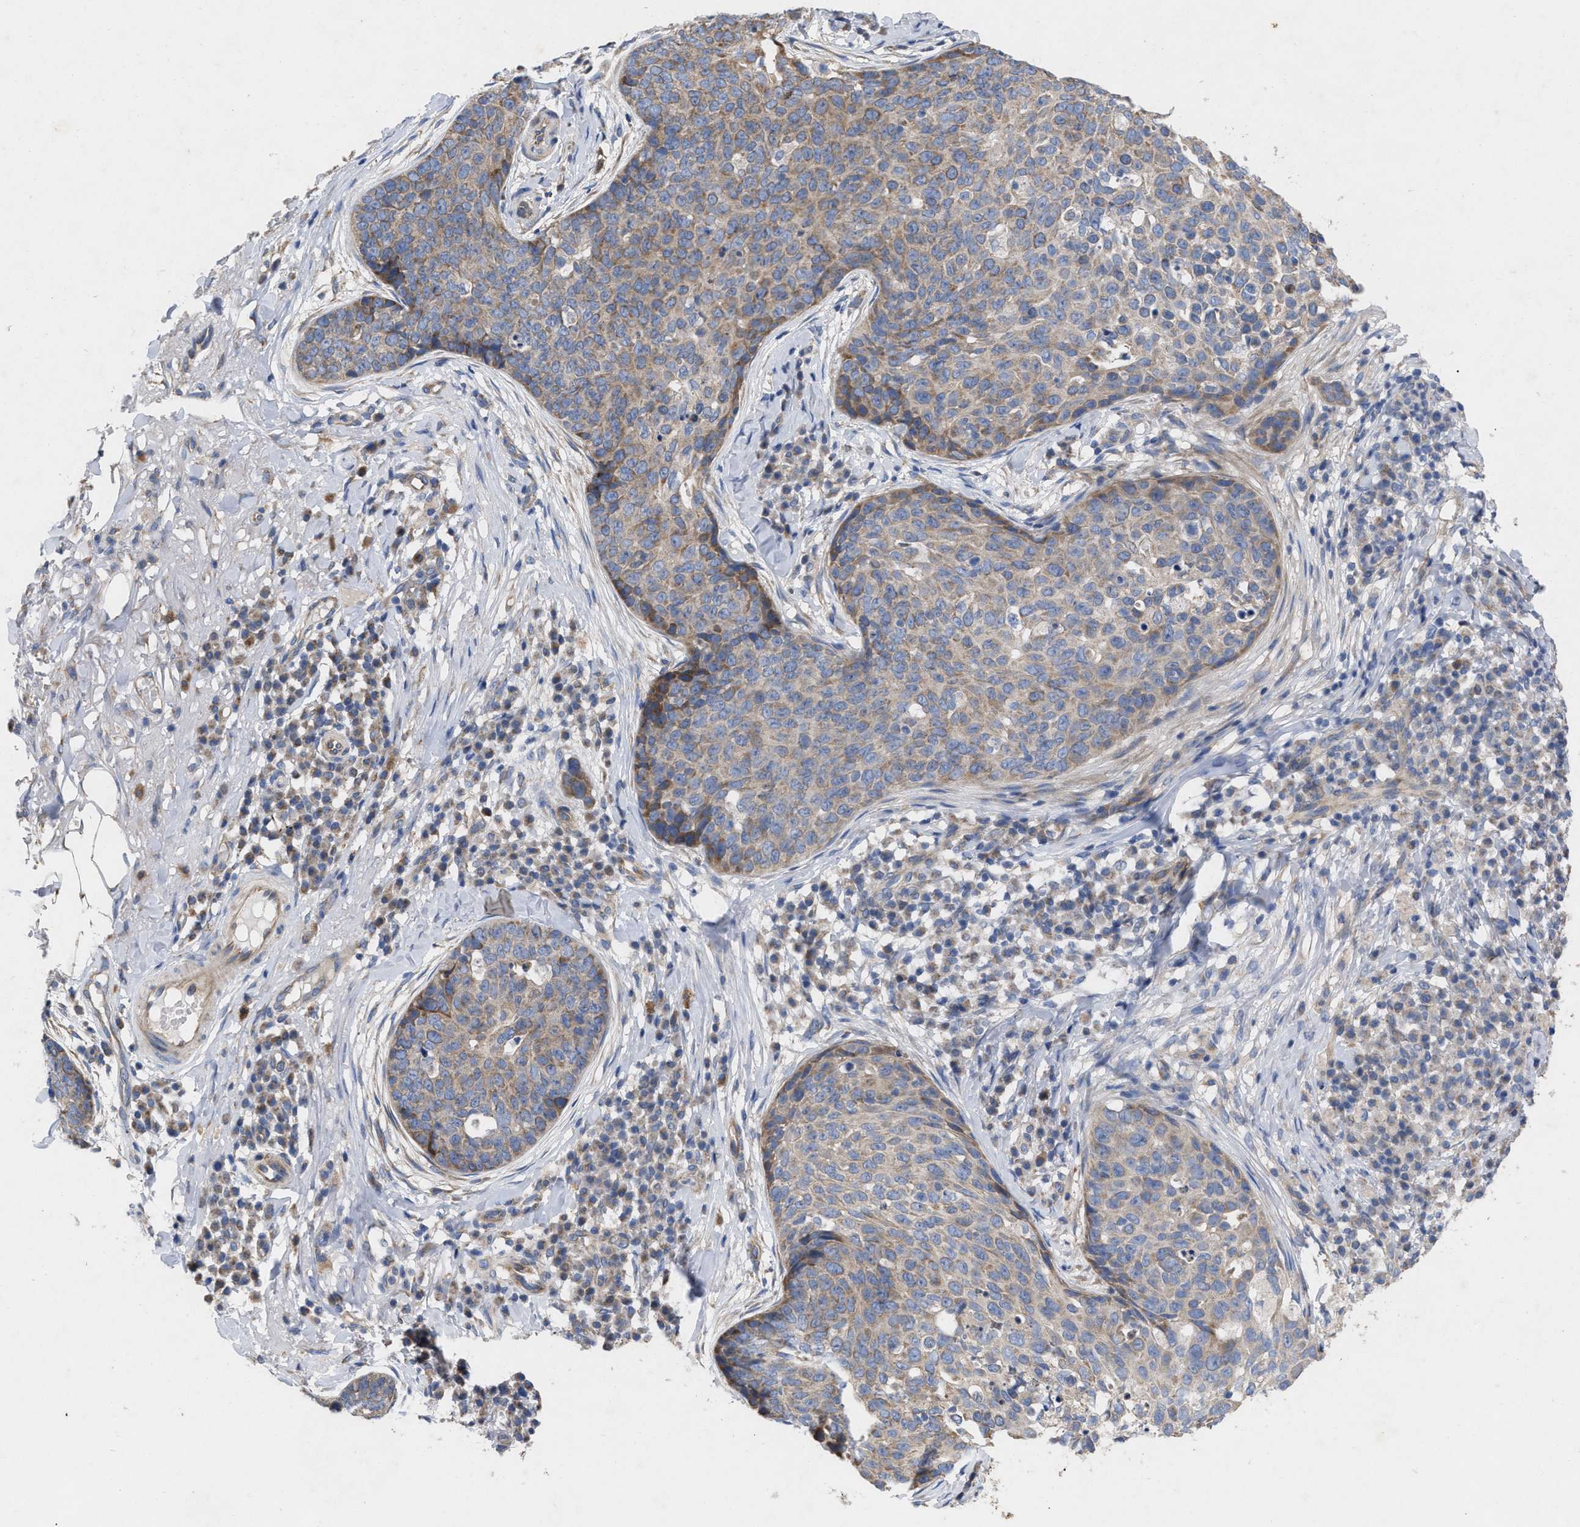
{"staining": {"intensity": "moderate", "quantity": ">75%", "location": "cytoplasmic/membranous"}, "tissue": "skin cancer", "cell_type": "Tumor cells", "image_type": "cancer", "snomed": [{"axis": "morphology", "description": "Squamous cell carcinoma in situ, NOS"}, {"axis": "morphology", "description": "Squamous cell carcinoma, NOS"}, {"axis": "topography", "description": "Skin"}], "caption": "Squamous cell carcinoma (skin) was stained to show a protein in brown. There is medium levels of moderate cytoplasmic/membranous positivity in approximately >75% of tumor cells.", "gene": "VIP", "patient": {"sex": "male", "age": 93}}